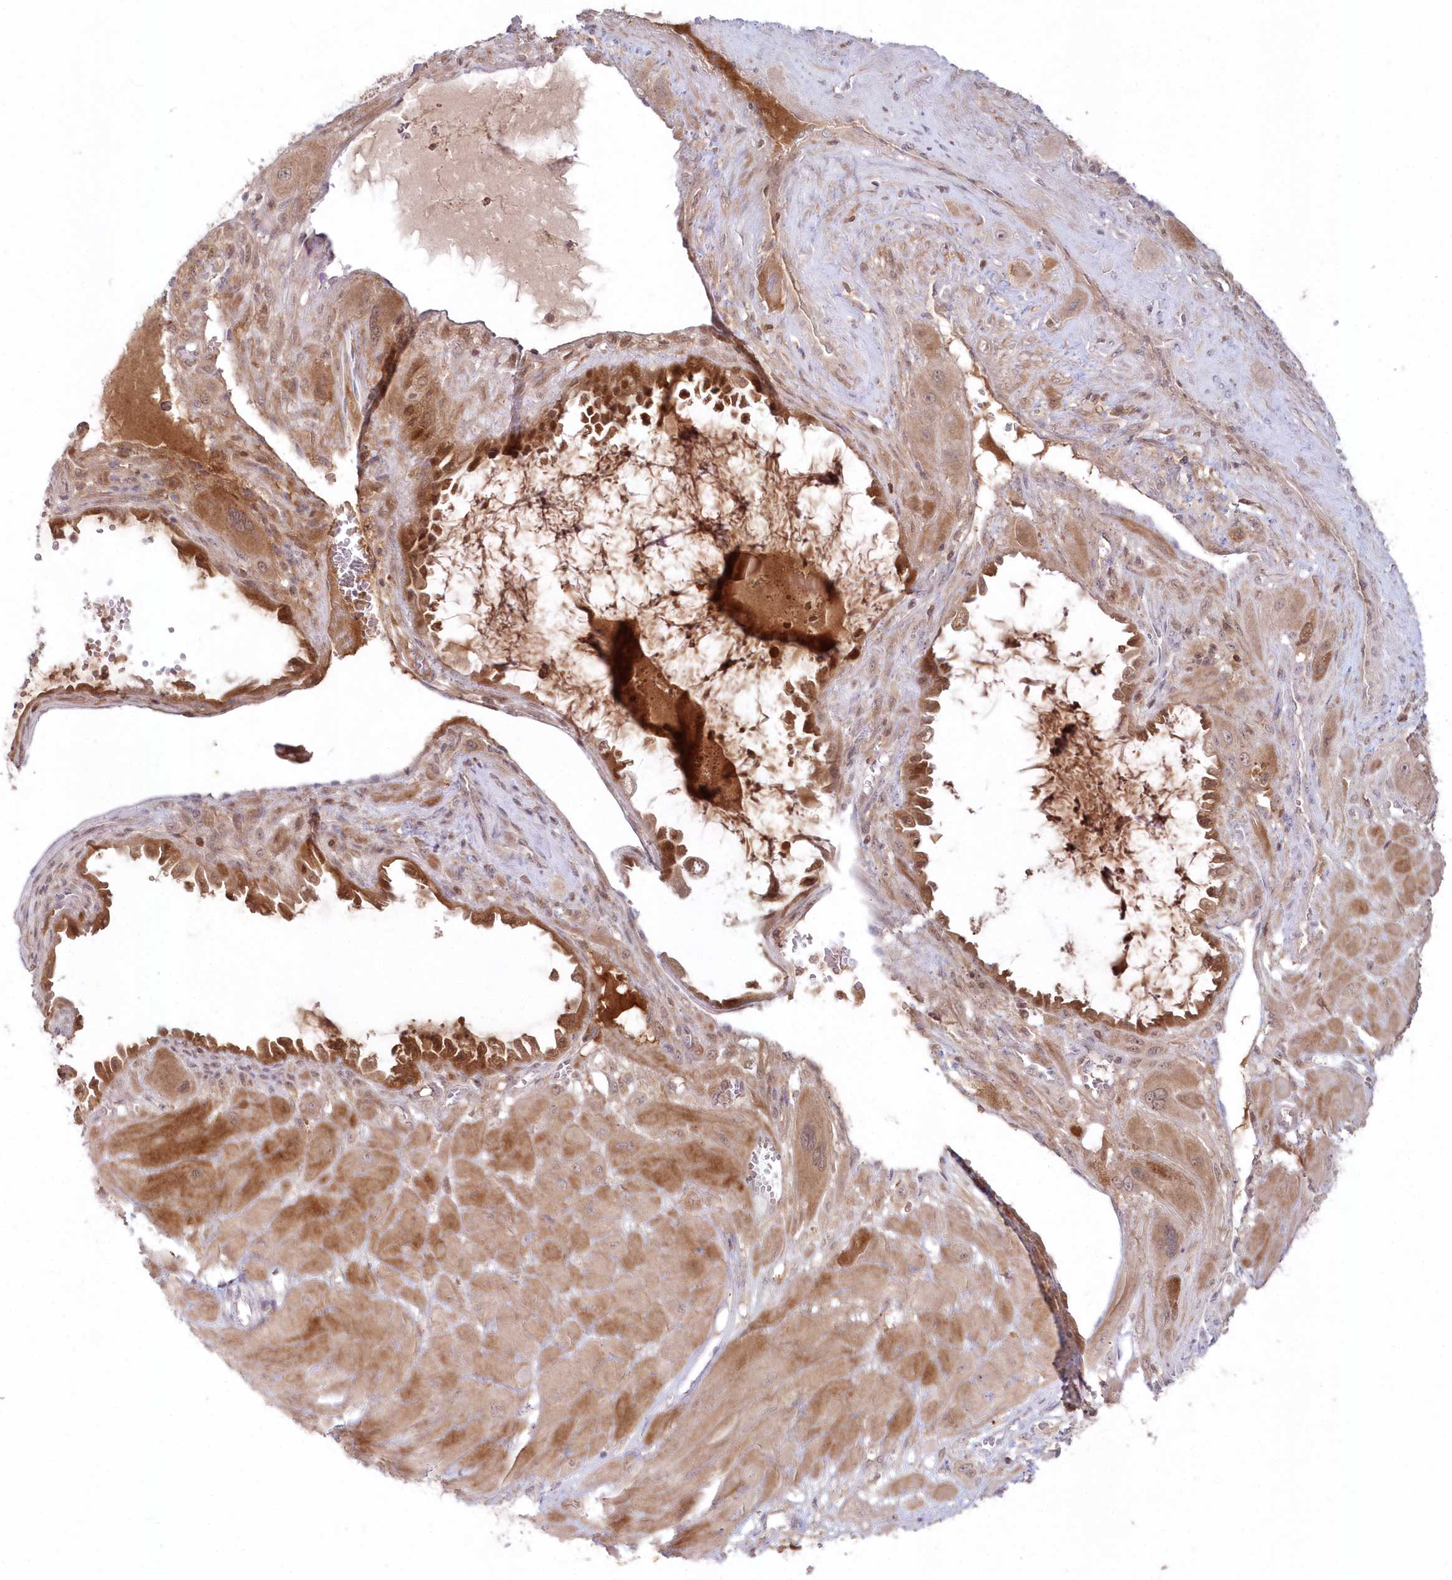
{"staining": {"intensity": "moderate", "quantity": ">75%", "location": "cytoplasmic/membranous,nuclear"}, "tissue": "cervical cancer", "cell_type": "Tumor cells", "image_type": "cancer", "snomed": [{"axis": "morphology", "description": "Squamous cell carcinoma, NOS"}, {"axis": "topography", "description": "Cervix"}], "caption": "This histopathology image exhibits squamous cell carcinoma (cervical) stained with IHC to label a protein in brown. The cytoplasmic/membranous and nuclear of tumor cells show moderate positivity for the protein. Nuclei are counter-stained blue.", "gene": "ASCC1", "patient": {"sex": "female", "age": 34}}